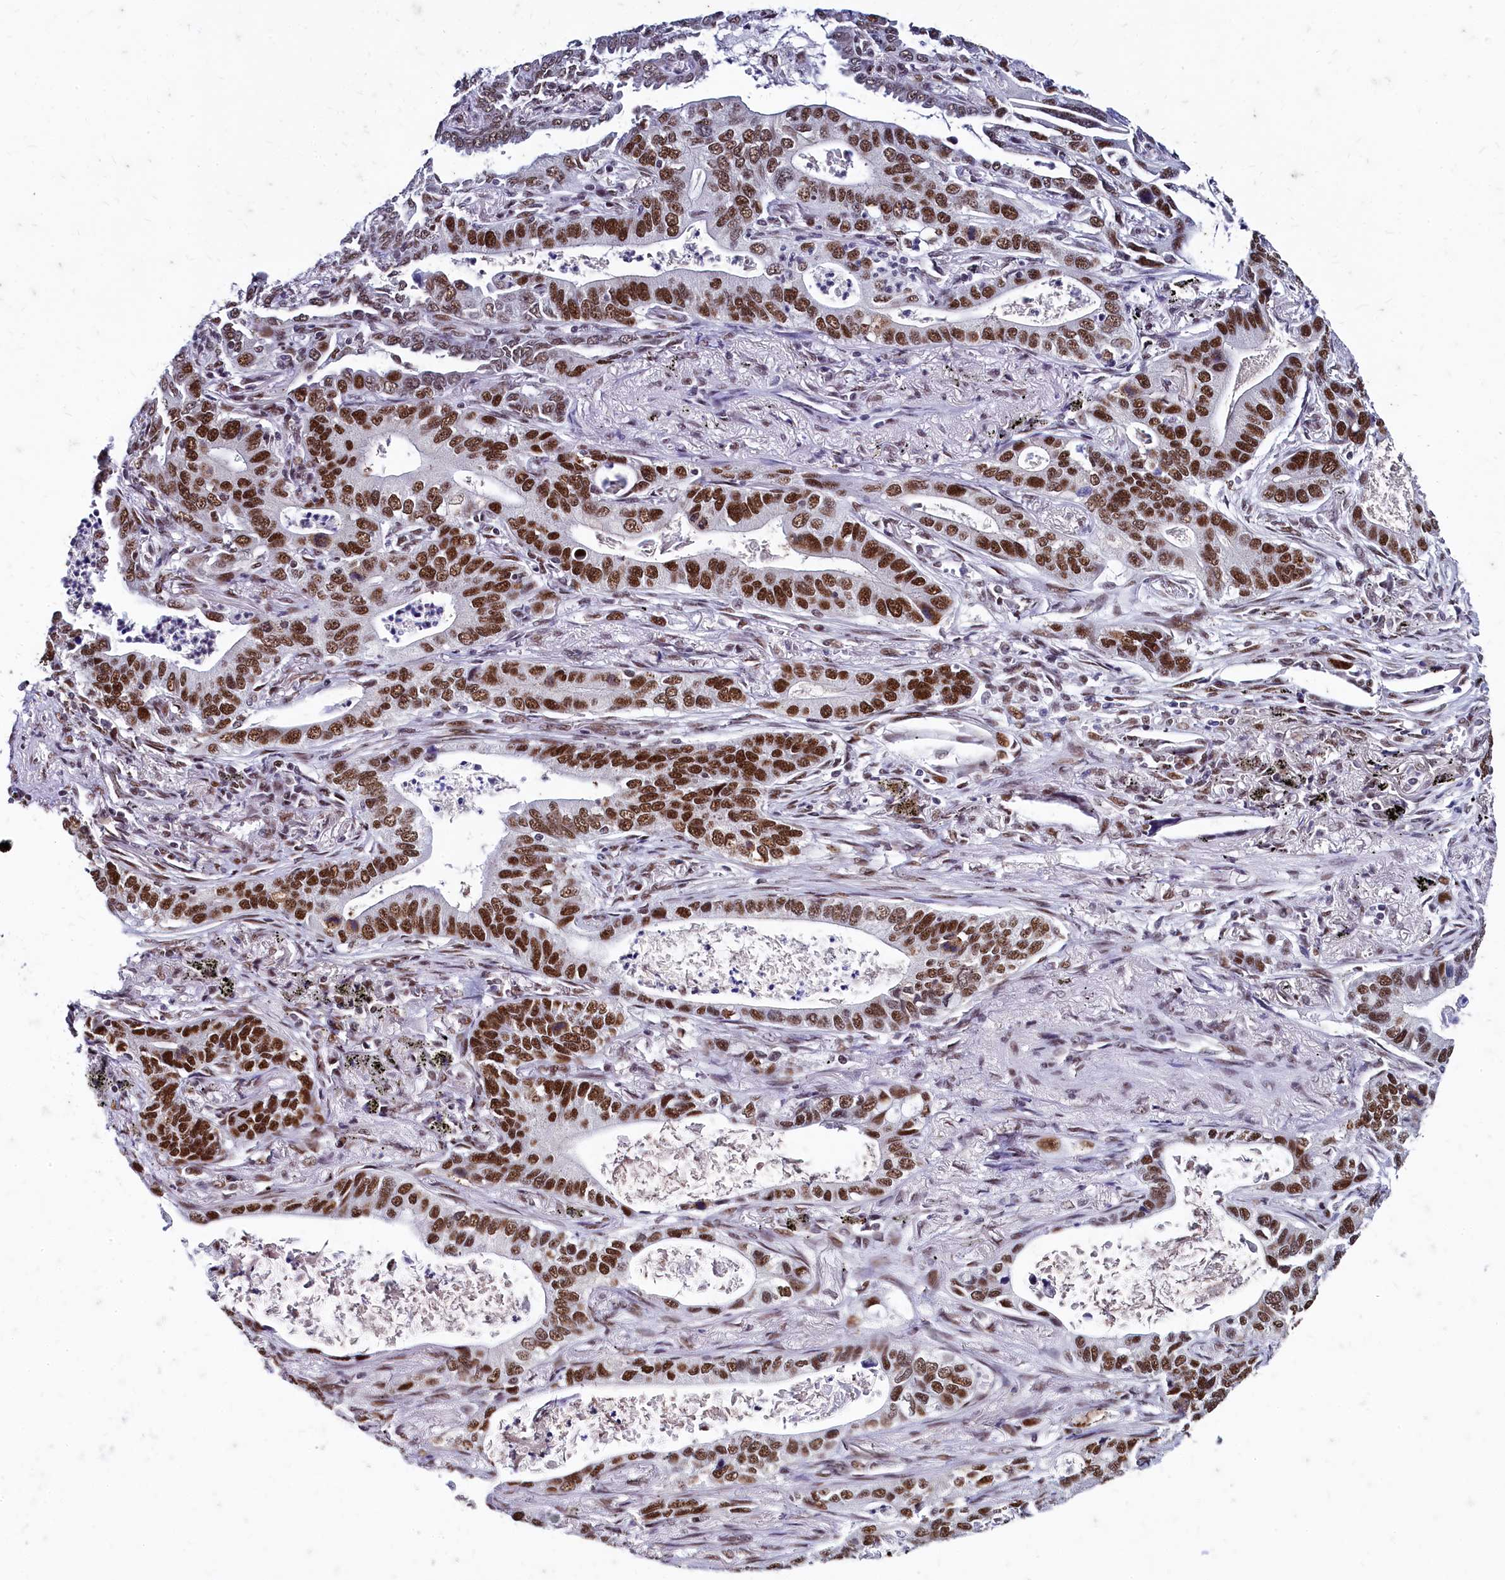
{"staining": {"intensity": "strong", "quantity": ">75%", "location": "nuclear"}, "tissue": "lung cancer", "cell_type": "Tumor cells", "image_type": "cancer", "snomed": [{"axis": "morphology", "description": "Adenocarcinoma, NOS"}, {"axis": "topography", "description": "Lung"}], "caption": "Strong nuclear positivity for a protein is seen in approximately >75% of tumor cells of lung adenocarcinoma using immunohistochemistry.", "gene": "CPSF7", "patient": {"sex": "male", "age": 67}}